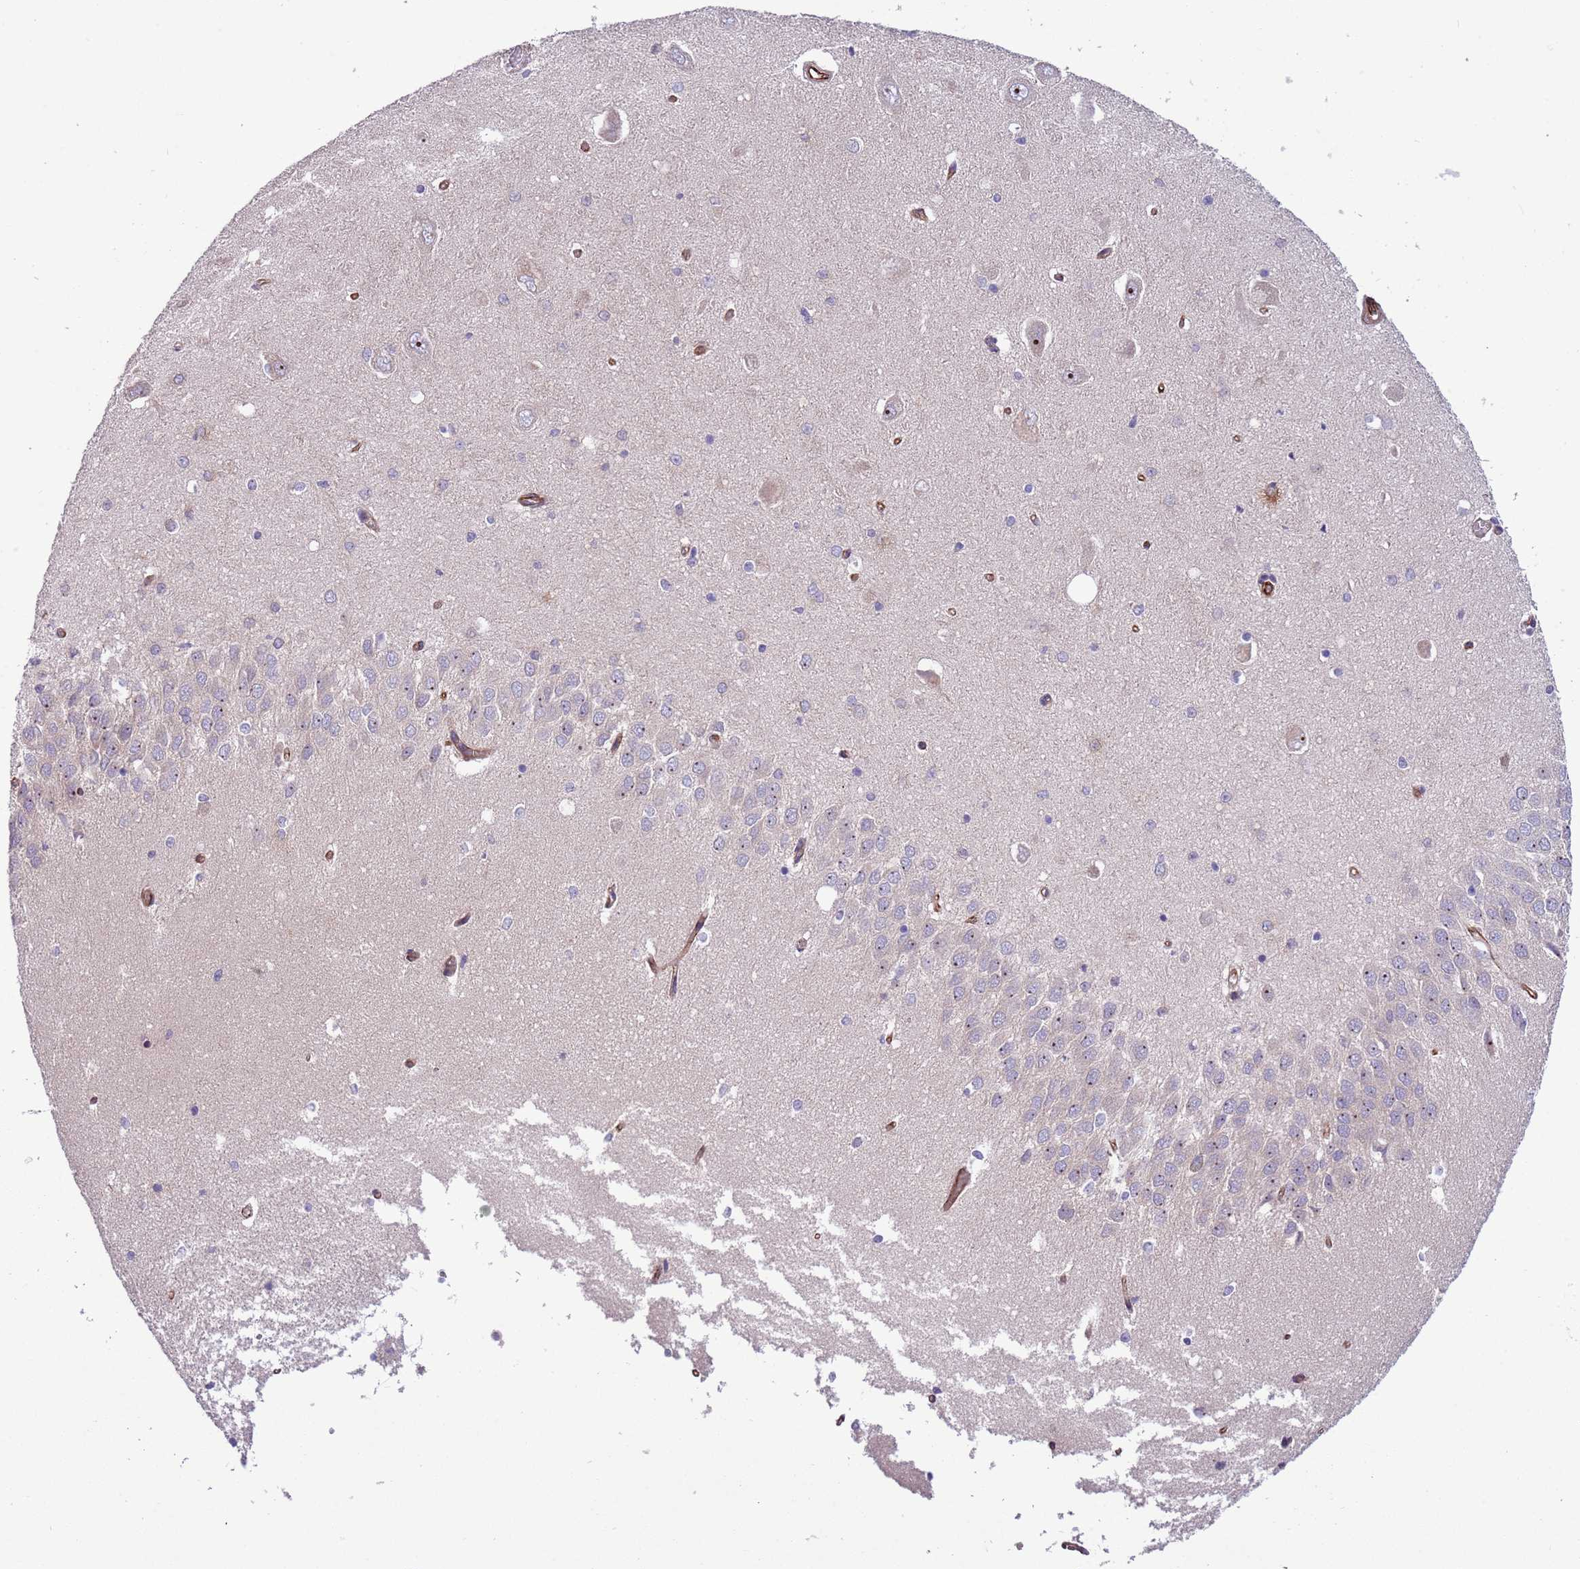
{"staining": {"intensity": "negative", "quantity": "none", "location": "none"}, "tissue": "hippocampus", "cell_type": "Glial cells", "image_type": "normal", "snomed": [{"axis": "morphology", "description": "Normal tissue, NOS"}, {"axis": "topography", "description": "Hippocampus"}], "caption": "Hippocampus stained for a protein using immunohistochemistry reveals no positivity glial cells.", "gene": "GAS2L3", "patient": {"sex": "male", "age": 45}}